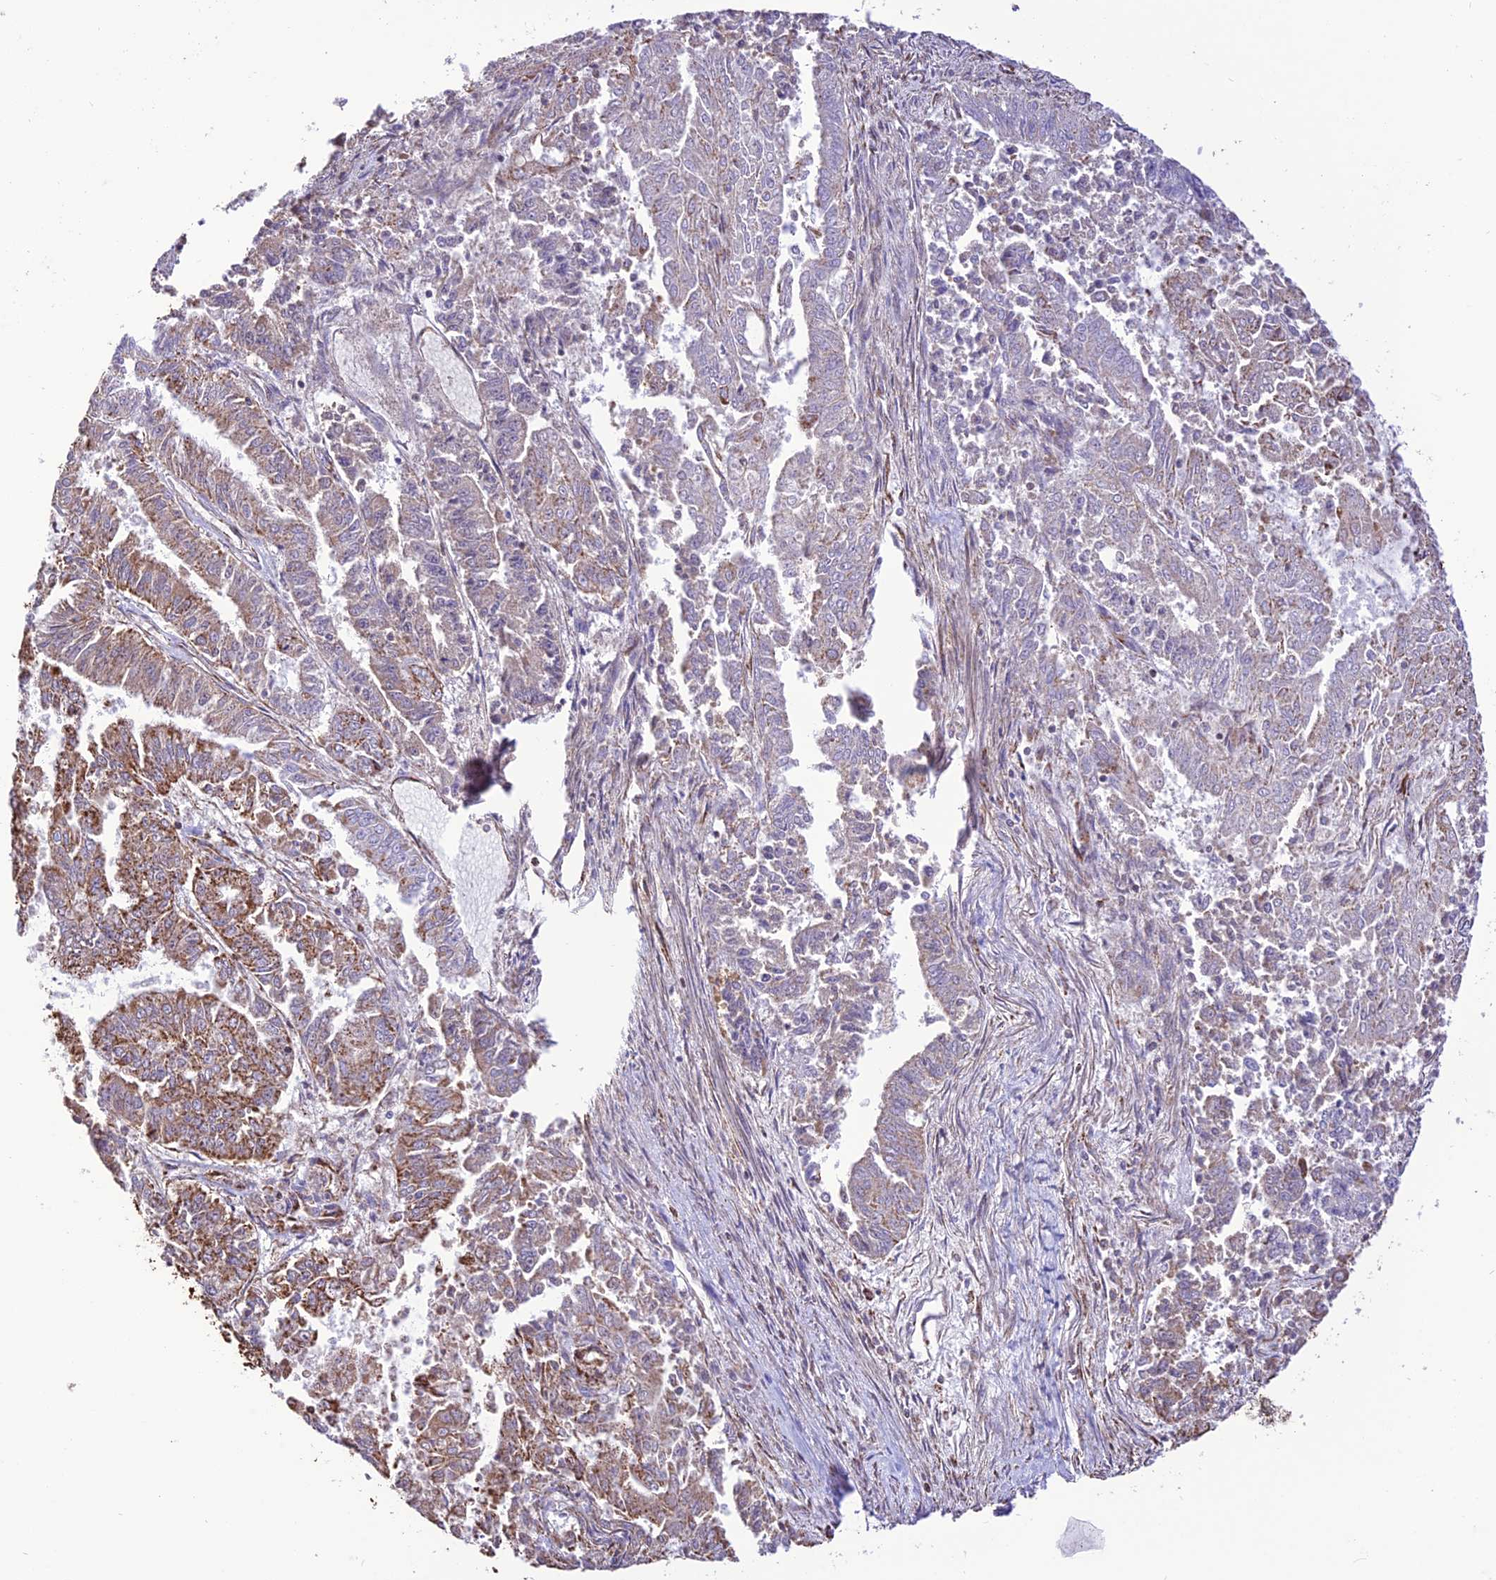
{"staining": {"intensity": "strong", "quantity": "25%-75%", "location": "cytoplasmic/membranous"}, "tissue": "endometrial cancer", "cell_type": "Tumor cells", "image_type": "cancer", "snomed": [{"axis": "morphology", "description": "Adenocarcinoma, NOS"}, {"axis": "topography", "description": "Endometrium"}], "caption": "Endometrial adenocarcinoma stained with a protein marker reveals strong staining in tumor cells.", "gene": "NDUFAF1", "patient": {"sex": "female", "age": 73}}